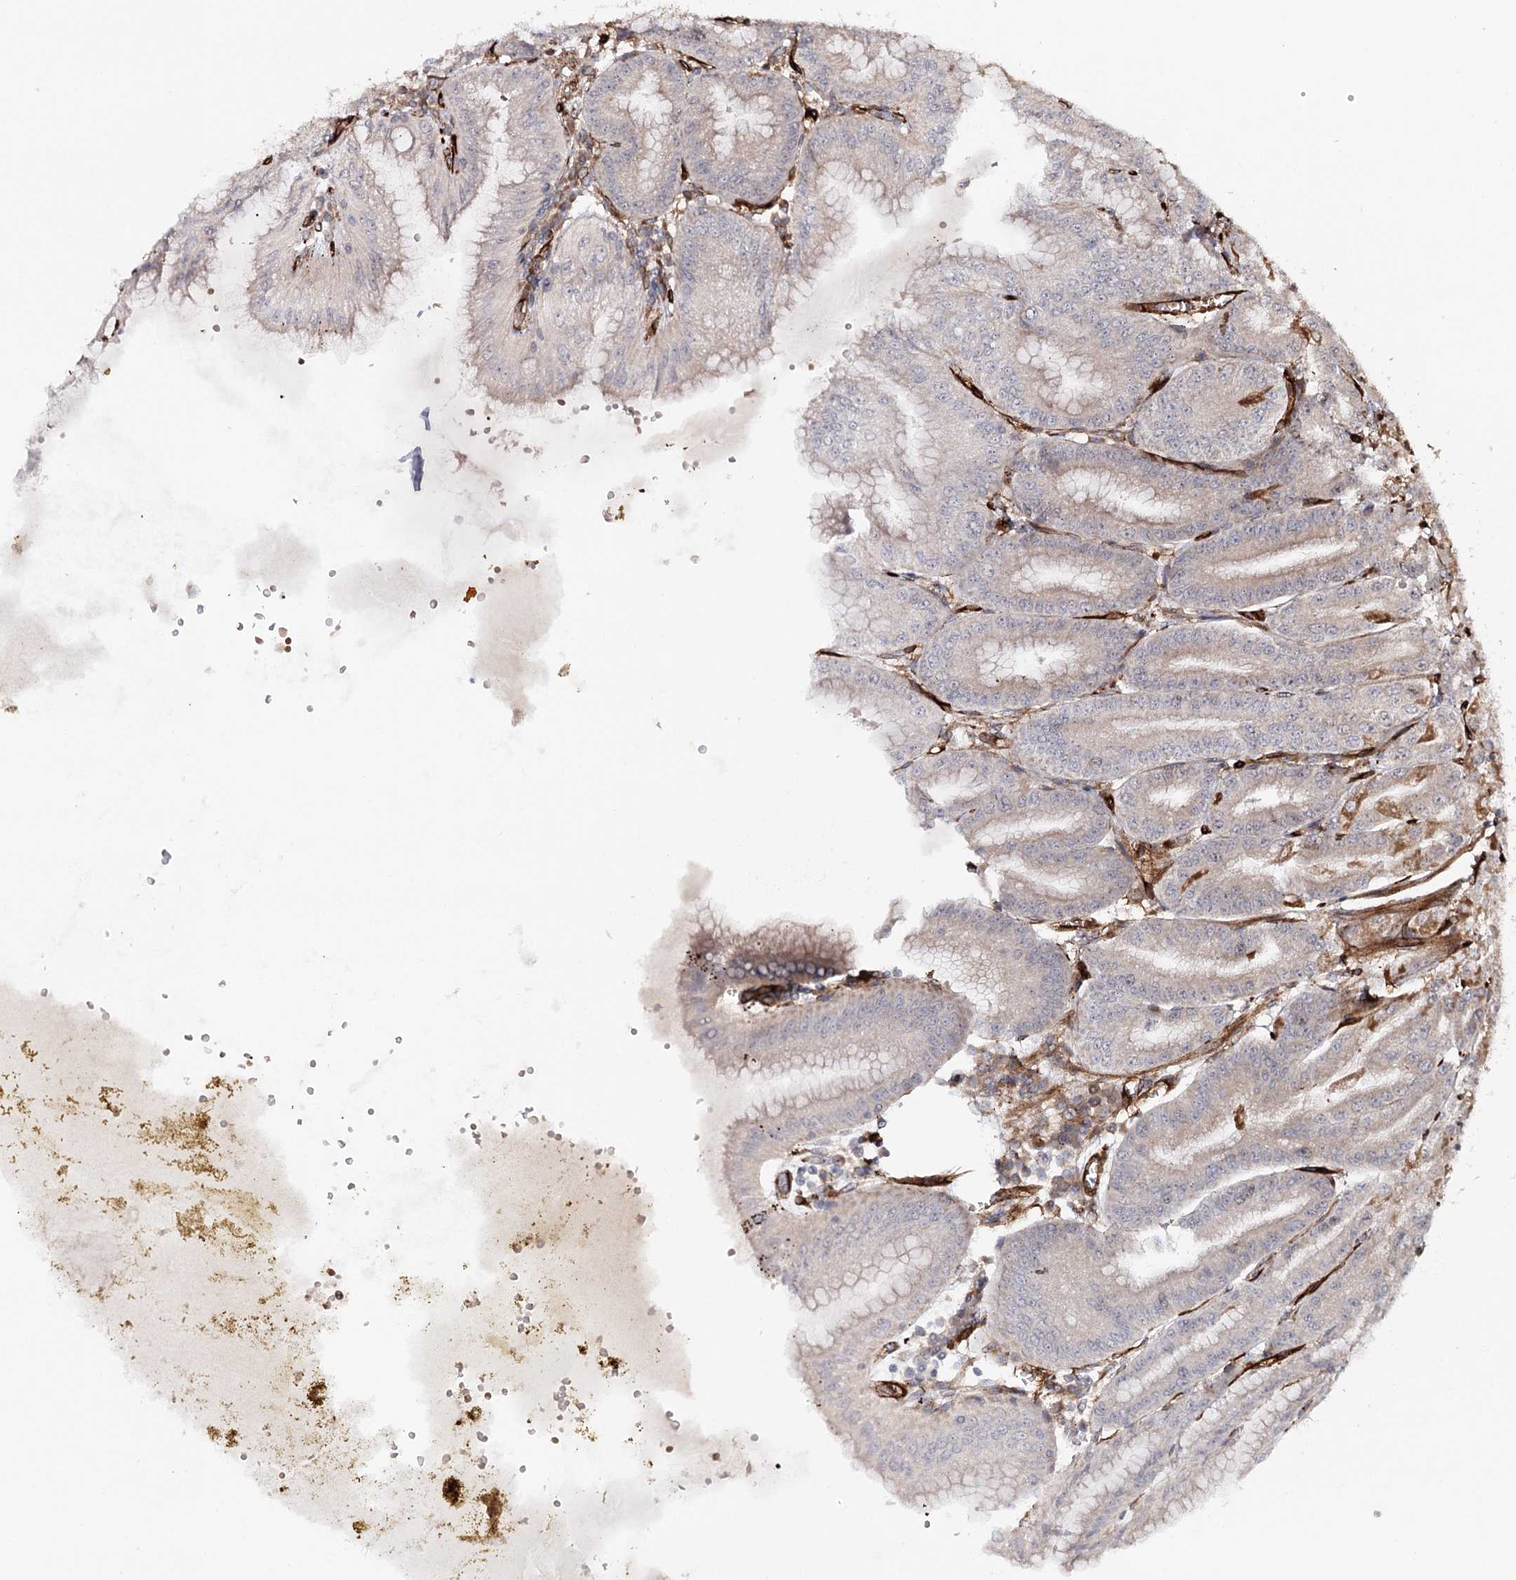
{"staining": {"intensity": "strong", "quantity": "25%-75%", "location": "cytoplasmic/membranous"}, "tissue": "stomach", "cell_type": "Glandular cells", "image_type": "normal", "snomed": [{"axis": "morphology", "description": "Normal tissue, NOS"}, {"axis": "topography", "description": "Stomach, upper"}, {"axis": "topography", "description": "Stomach, lower"}], "caption": "DAB (3,3'-diaminobenzidine) immunohistochemical staining of normal stomach shows strong cytoplasmic/membranous protein expression in approximately 25%-75% of glandular cells.", "gene": "MKNK1", "patient": {"sex": "male", "age": 71}}